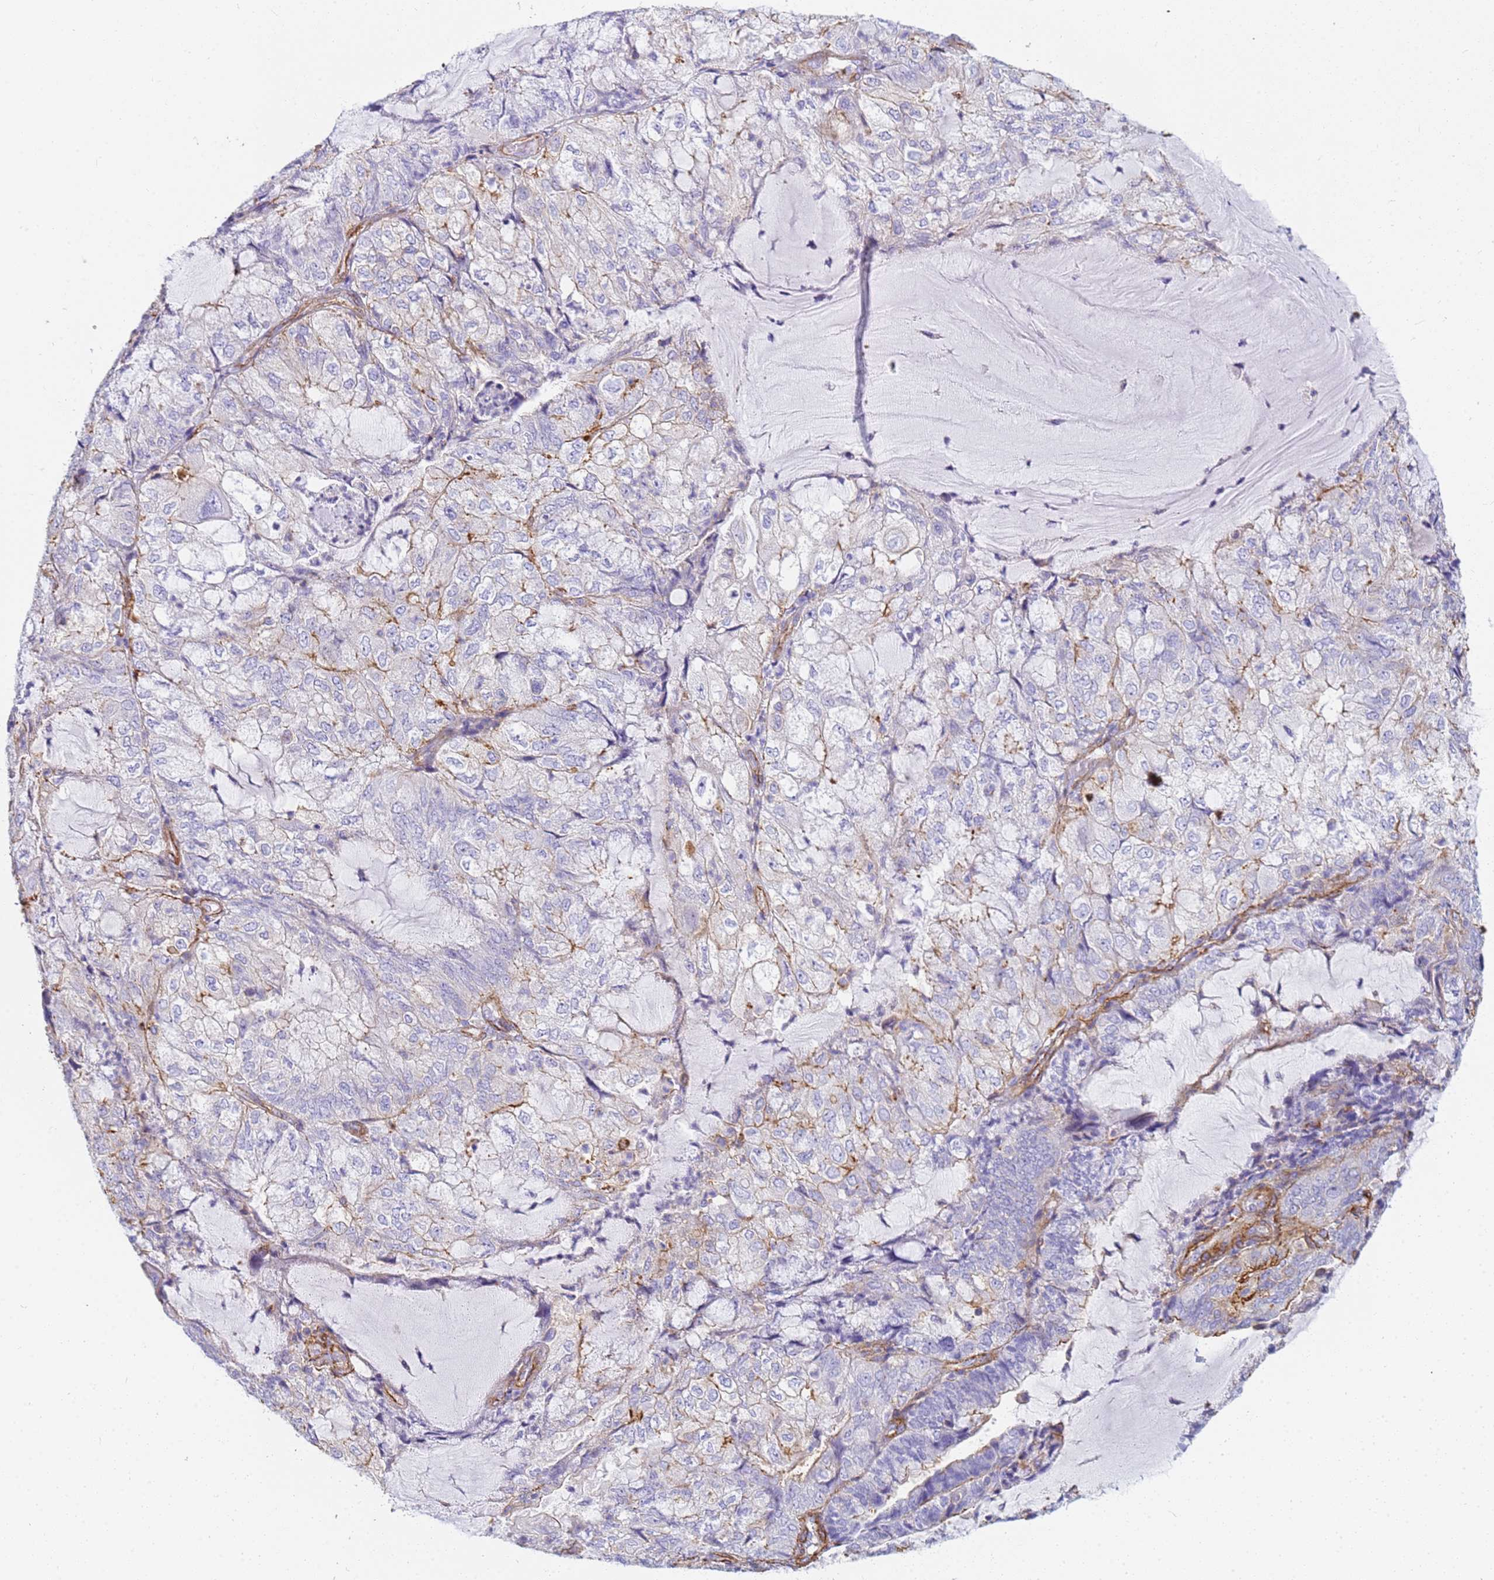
{"staining": {"intensity": "moderate", "quantity": "<25%", "location": "cytoplasmic/membranous"}, "tissue": "endometrial cancer", "cell_type": "Tumor cells", "image_type": "cancer", "snomed": [{"axis": "morphology", "description": "Adenocarcinoma, NOS"}, {"axis": "topography", "description": "Endometrium"}], "caption": "A micrograph of adenocarcinoma (endometrial) stained for a protein demonstrates moderate cytoplasmic/membranous brown staining in tumor cells.", "gene": "TPM1", "patient": {"sex": "female", "age": 81}}